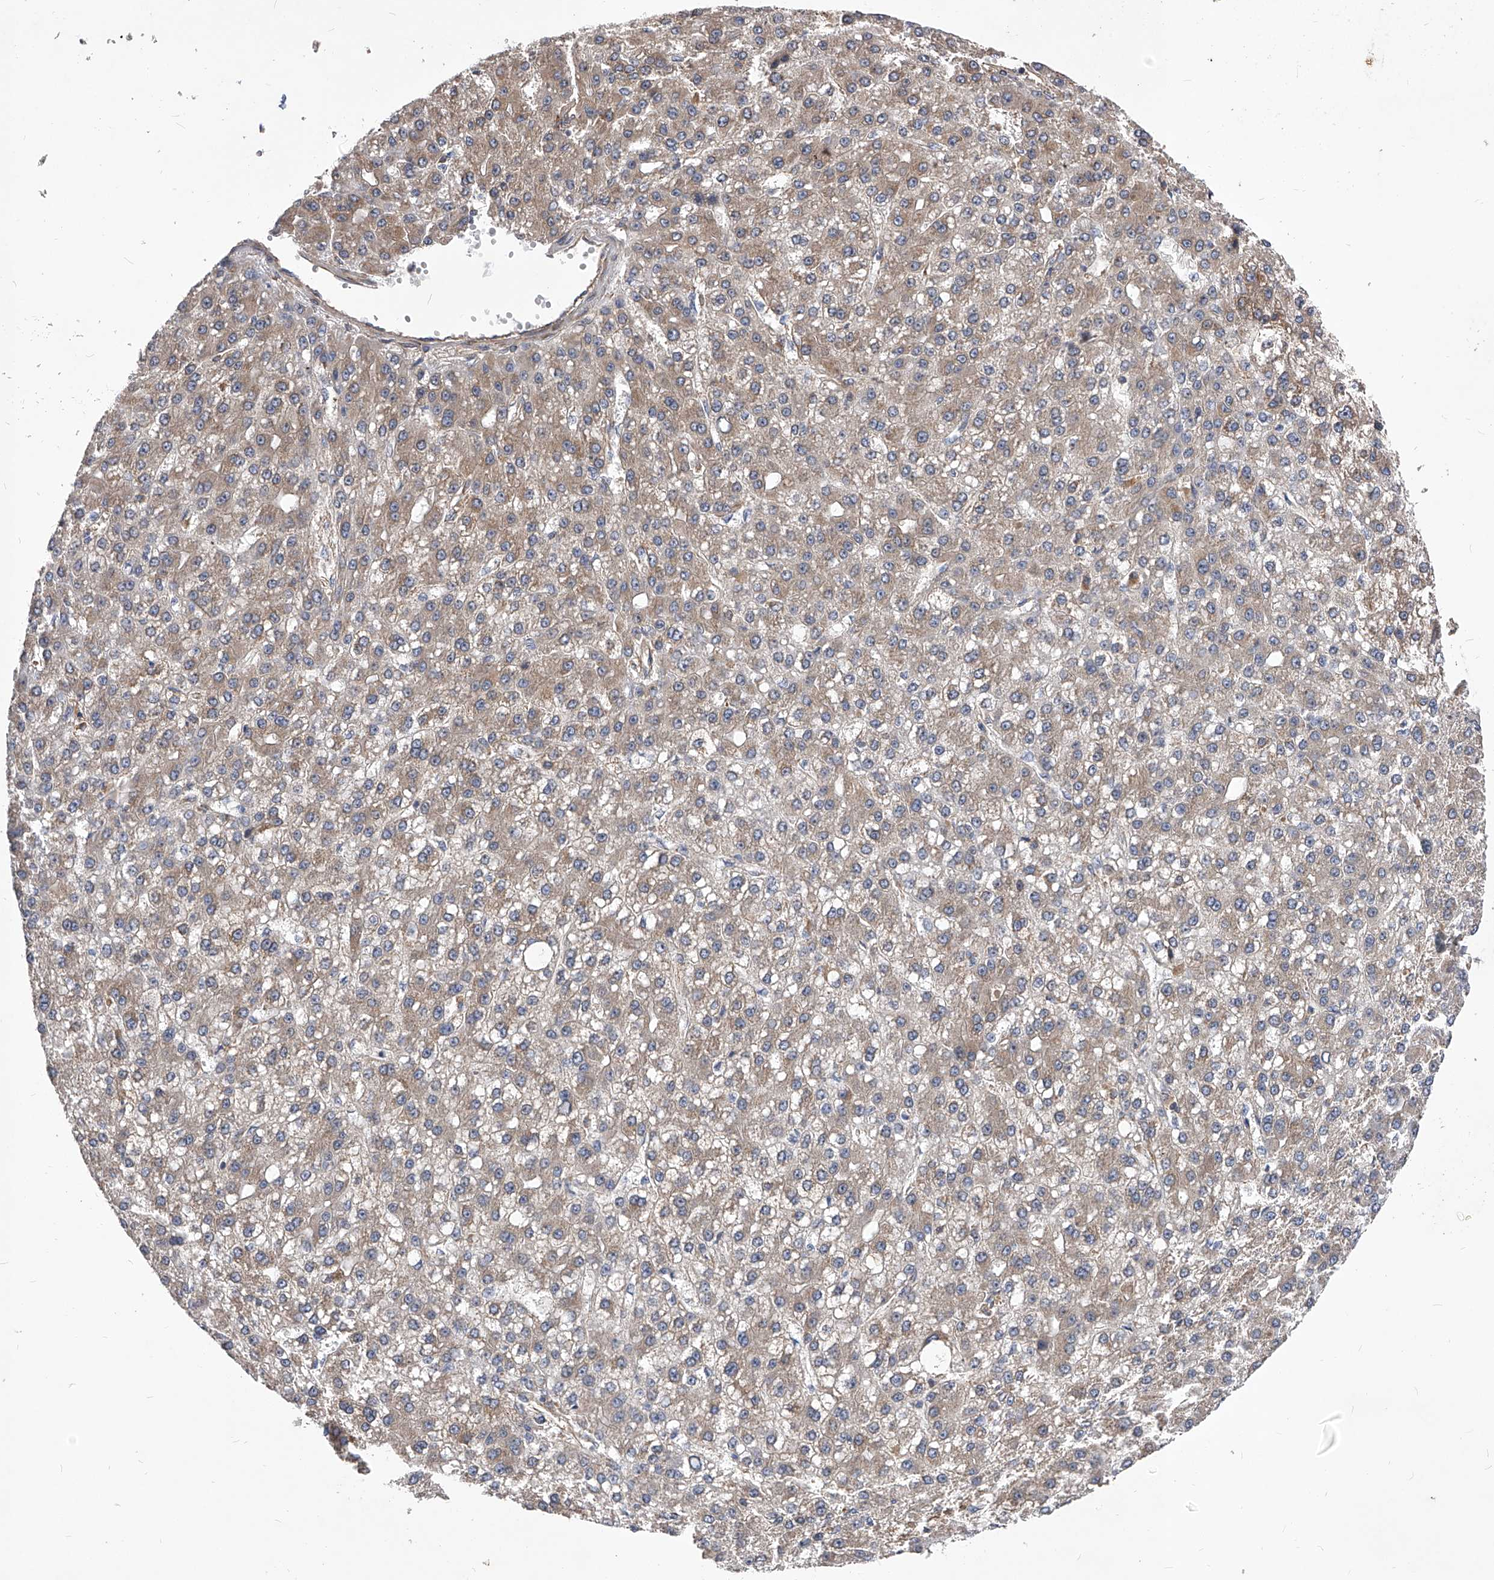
{"staining": {"intensity": "weak", "quantity": ">75%", "location": "cytoplasmic/membranous"}, "tissue": "liver cancer", "cell_type": "Tumor cells", "image_type": "cancer", "snomed": [{"axis": "morphology", "description": "Carcinoma, Hepatocellular, NOS"}, {"axis": "topography", "description": "Liver"}], "caption": "Brown immunohistochemical staining in human hepatocellular carcinoma (liver) displays weak cytoplasmic/membranous expression in about >75% of tumor cells.", "gene": "CFAP410", "patient": {"sex": "male", "age": 67}}